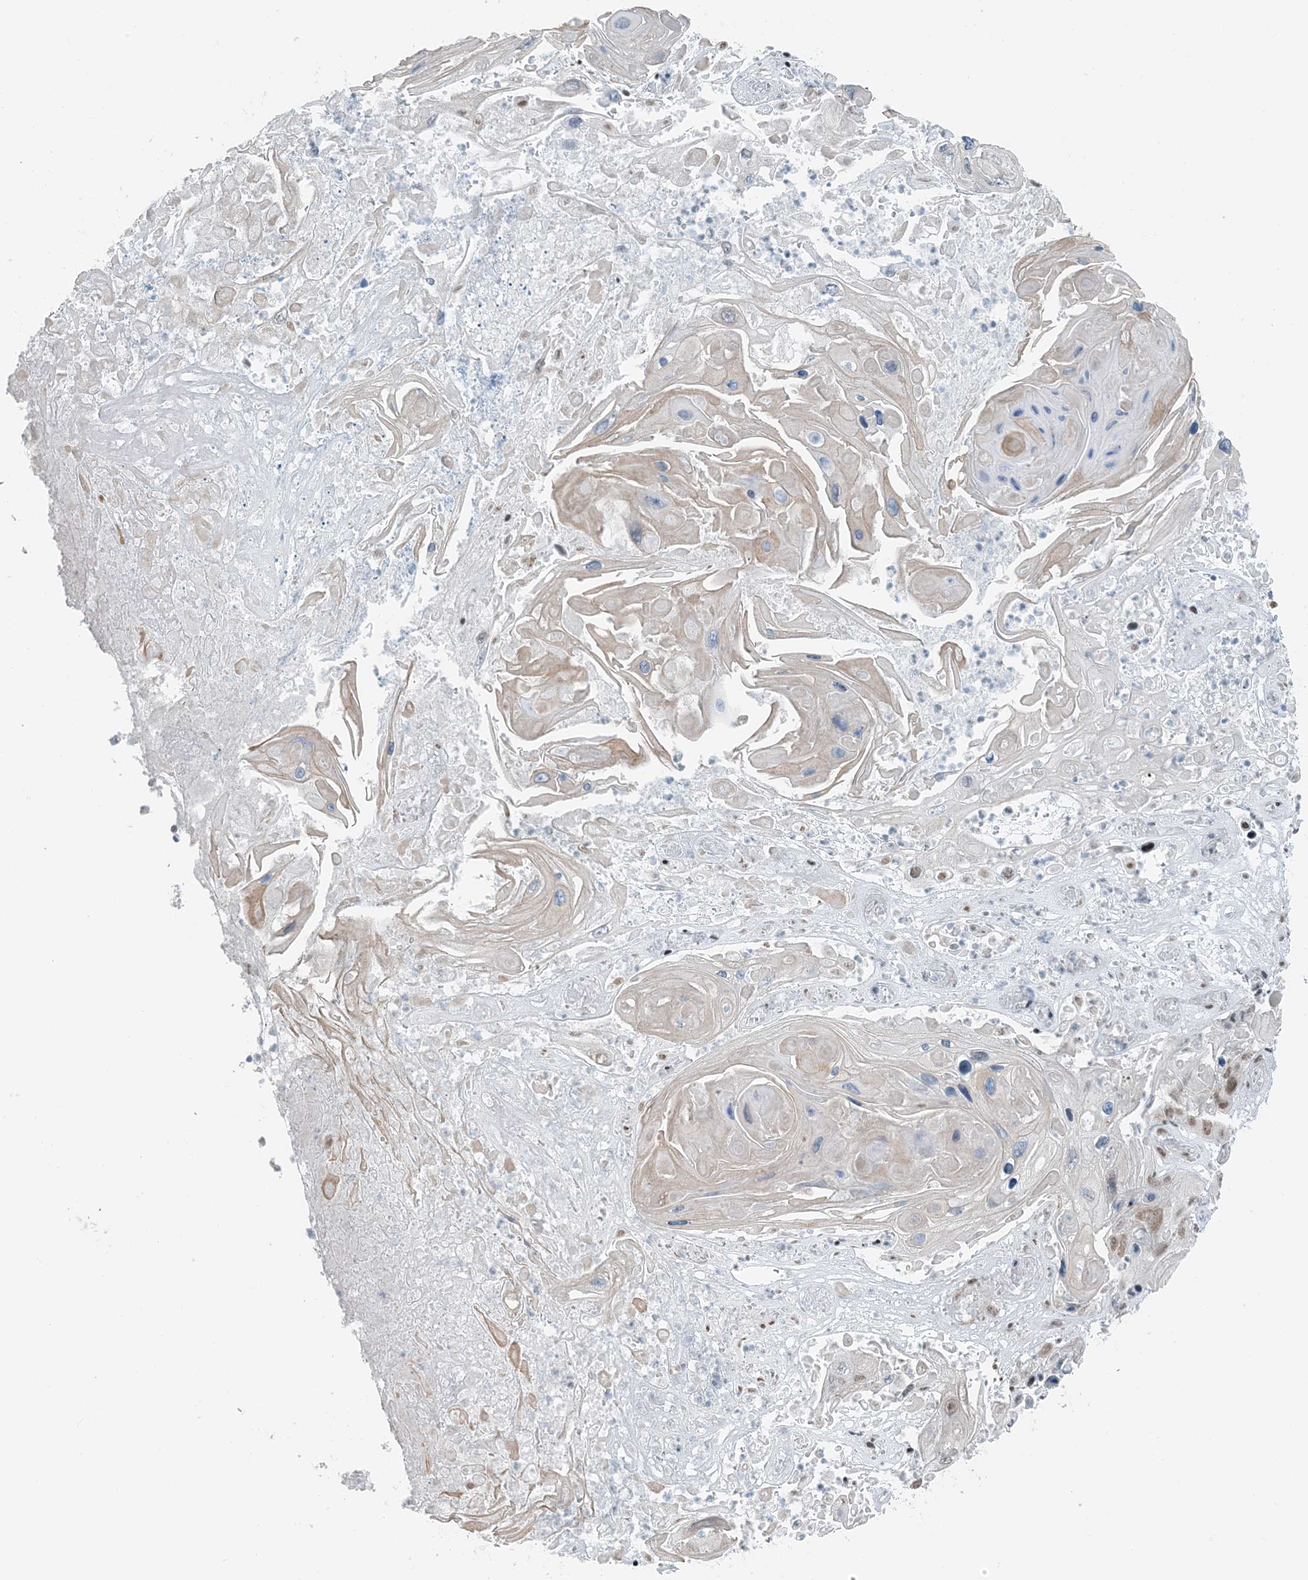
{"staining": {"intensity": "moderate", "quantity": "25%-75%", "location": "nuclear"}, "tissue": "skin cancer", "cell_type": "Tumor cells", "image_type": "cancer", "snomed": [{"axis": "morphology", "description": "Squamous cell carcinoma, NOS"}, {"axis": "topography", "description": "Skin"}], "caption": "Human skin cancer stained for a protein (brown) shows moderate nuclear positive positivity in approximately 25%-75% of tumor cells.", "gene": "ZNF500", "patient": {"sex": "male", "age": 55}}